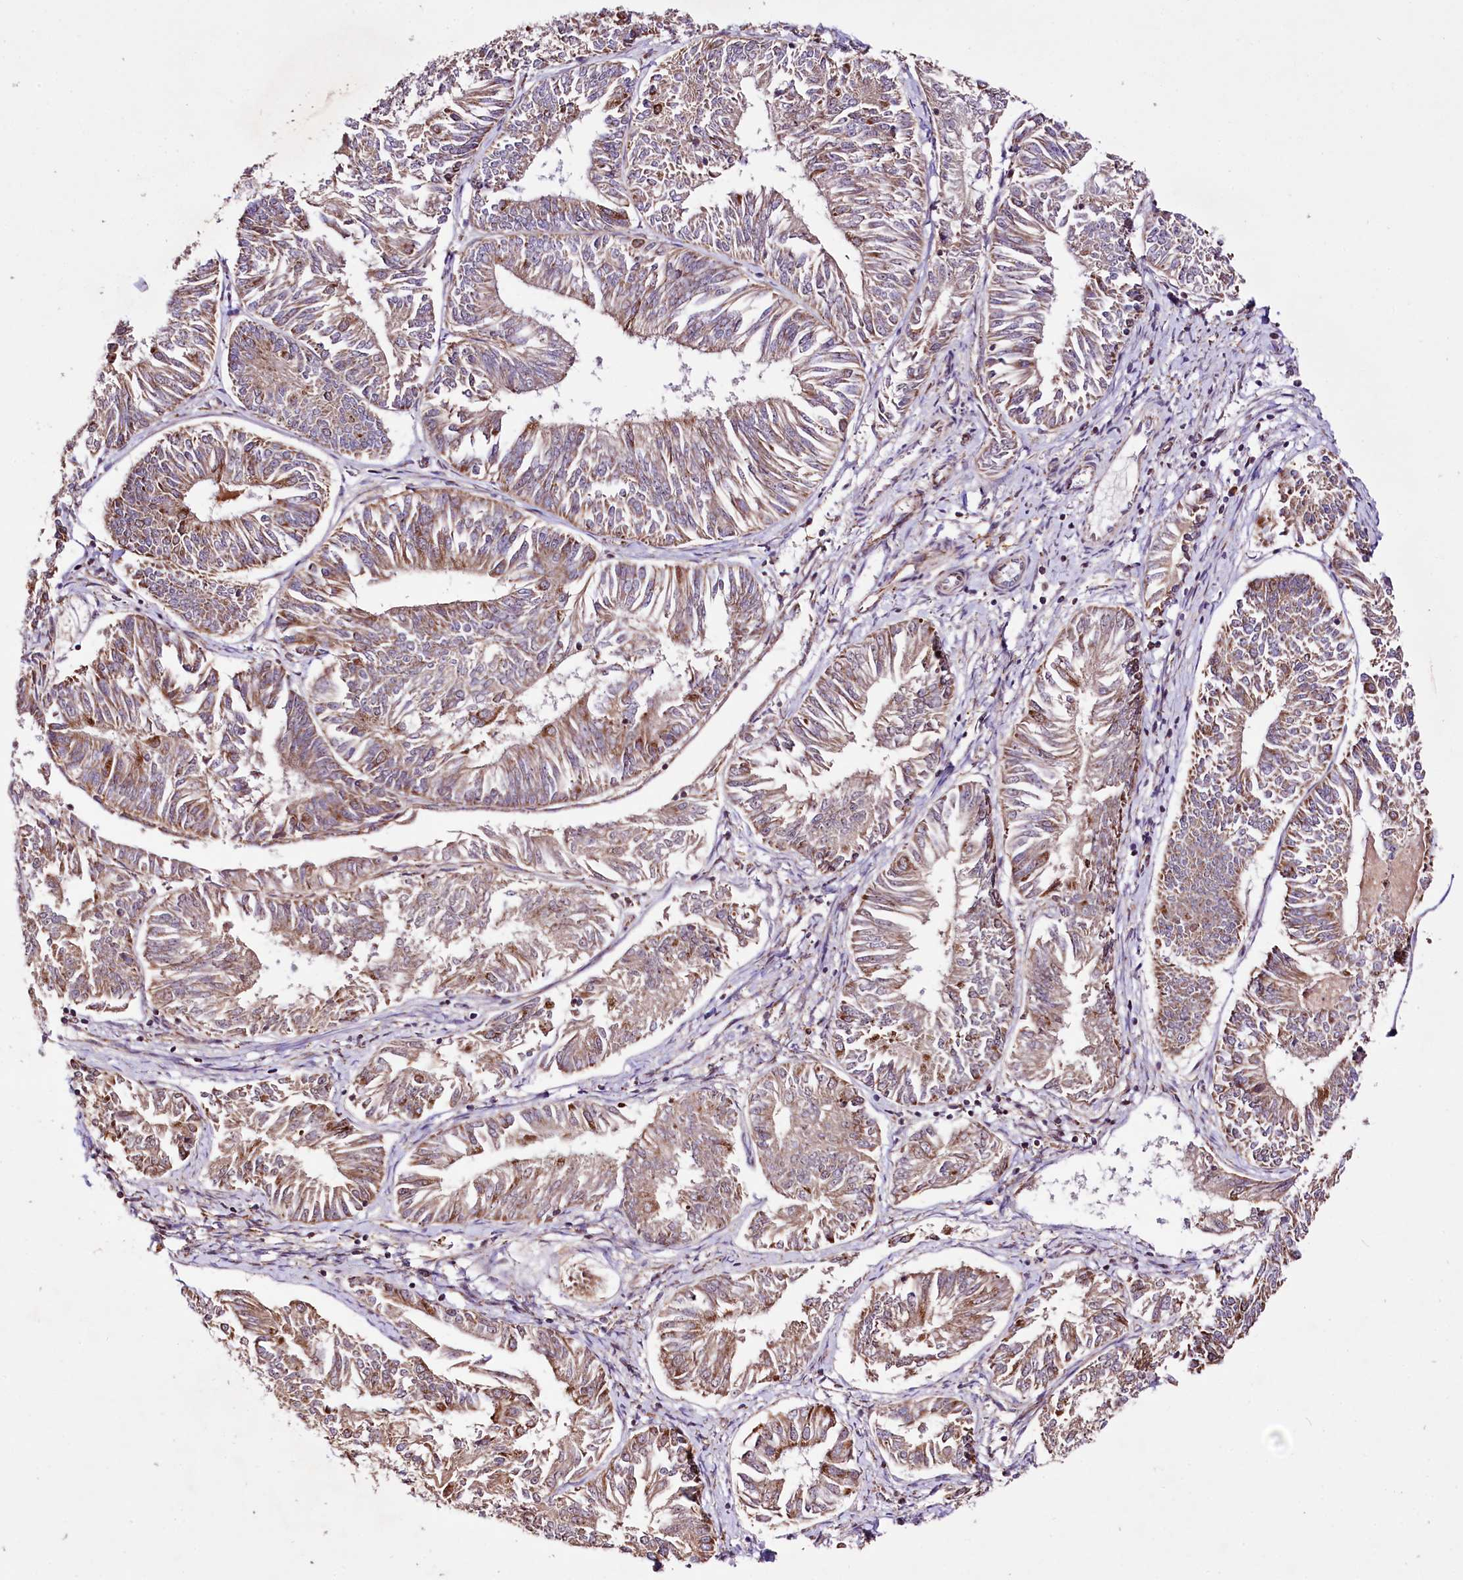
{"staining": {"intensity": "moderate", "quantity": "25%-75%", "location": "cytoplasmic/membranous"}, "tissue": "endometrial cancer", "cell_type": "Tumor cells", "image_type": "cancer", "snomed": [{"axis": "morphology", "description": "Adenocarcinoma, NOS"}, {"axis": "topography", "description": "Endometrium"}], "caption": "A histopathology image showing moderate cytoplasmic/membranous staining in about 25%-75% of tumor cells in endometrial cancer (adenocarcinoma), as visualized by brown immunohistochemical staining.", "gene": "ST7", "patient": {"sex": "female", "age": 58}}